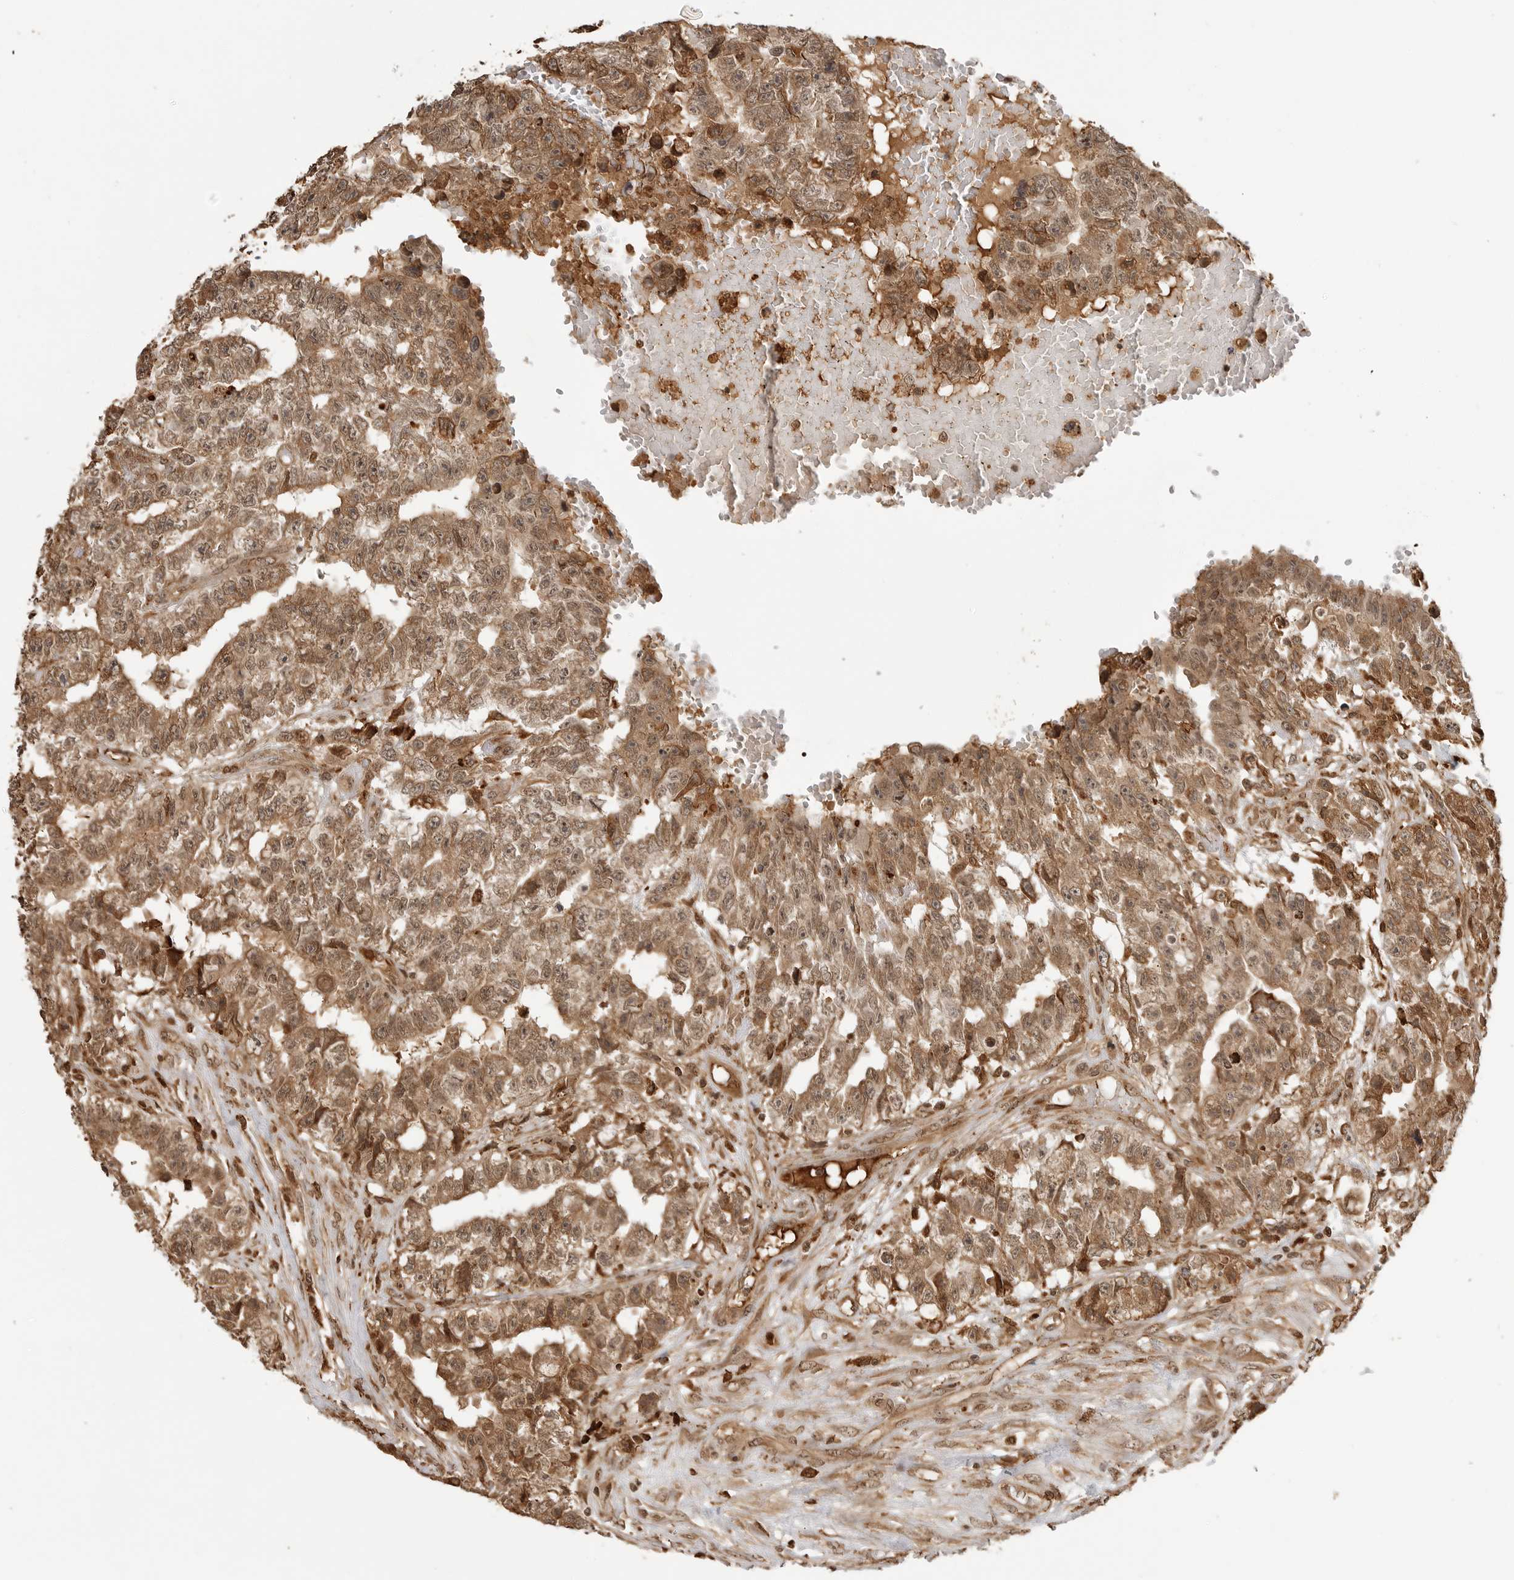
{"staining": {"intensity": "moderate", "quantity": ">75%", "location": "cytoplasmic/membranous,nuclear"}, "tissue": "testis cancer", "cell_type": "Tumor cells", "image_type": "cancer", "snomed": [{"axis": "morphology", "description": "Carcinoma, Embryonal, NOS"}, {"axis": "topography", "description": "Testis"}], "caption": "DAB (3,3'-diaminobenzidine) immunohistochemical staining of human embryonal carcinoma (testis) demonstrates moderate cytoplasmic/membranous and nuclear protein positivity in approximately >75% of tumor cells. (Brightfield microscopy of DAB IHC at high magnification).", "gene": "BMP2K", "patient": {"sex": "male", "age": 25}}